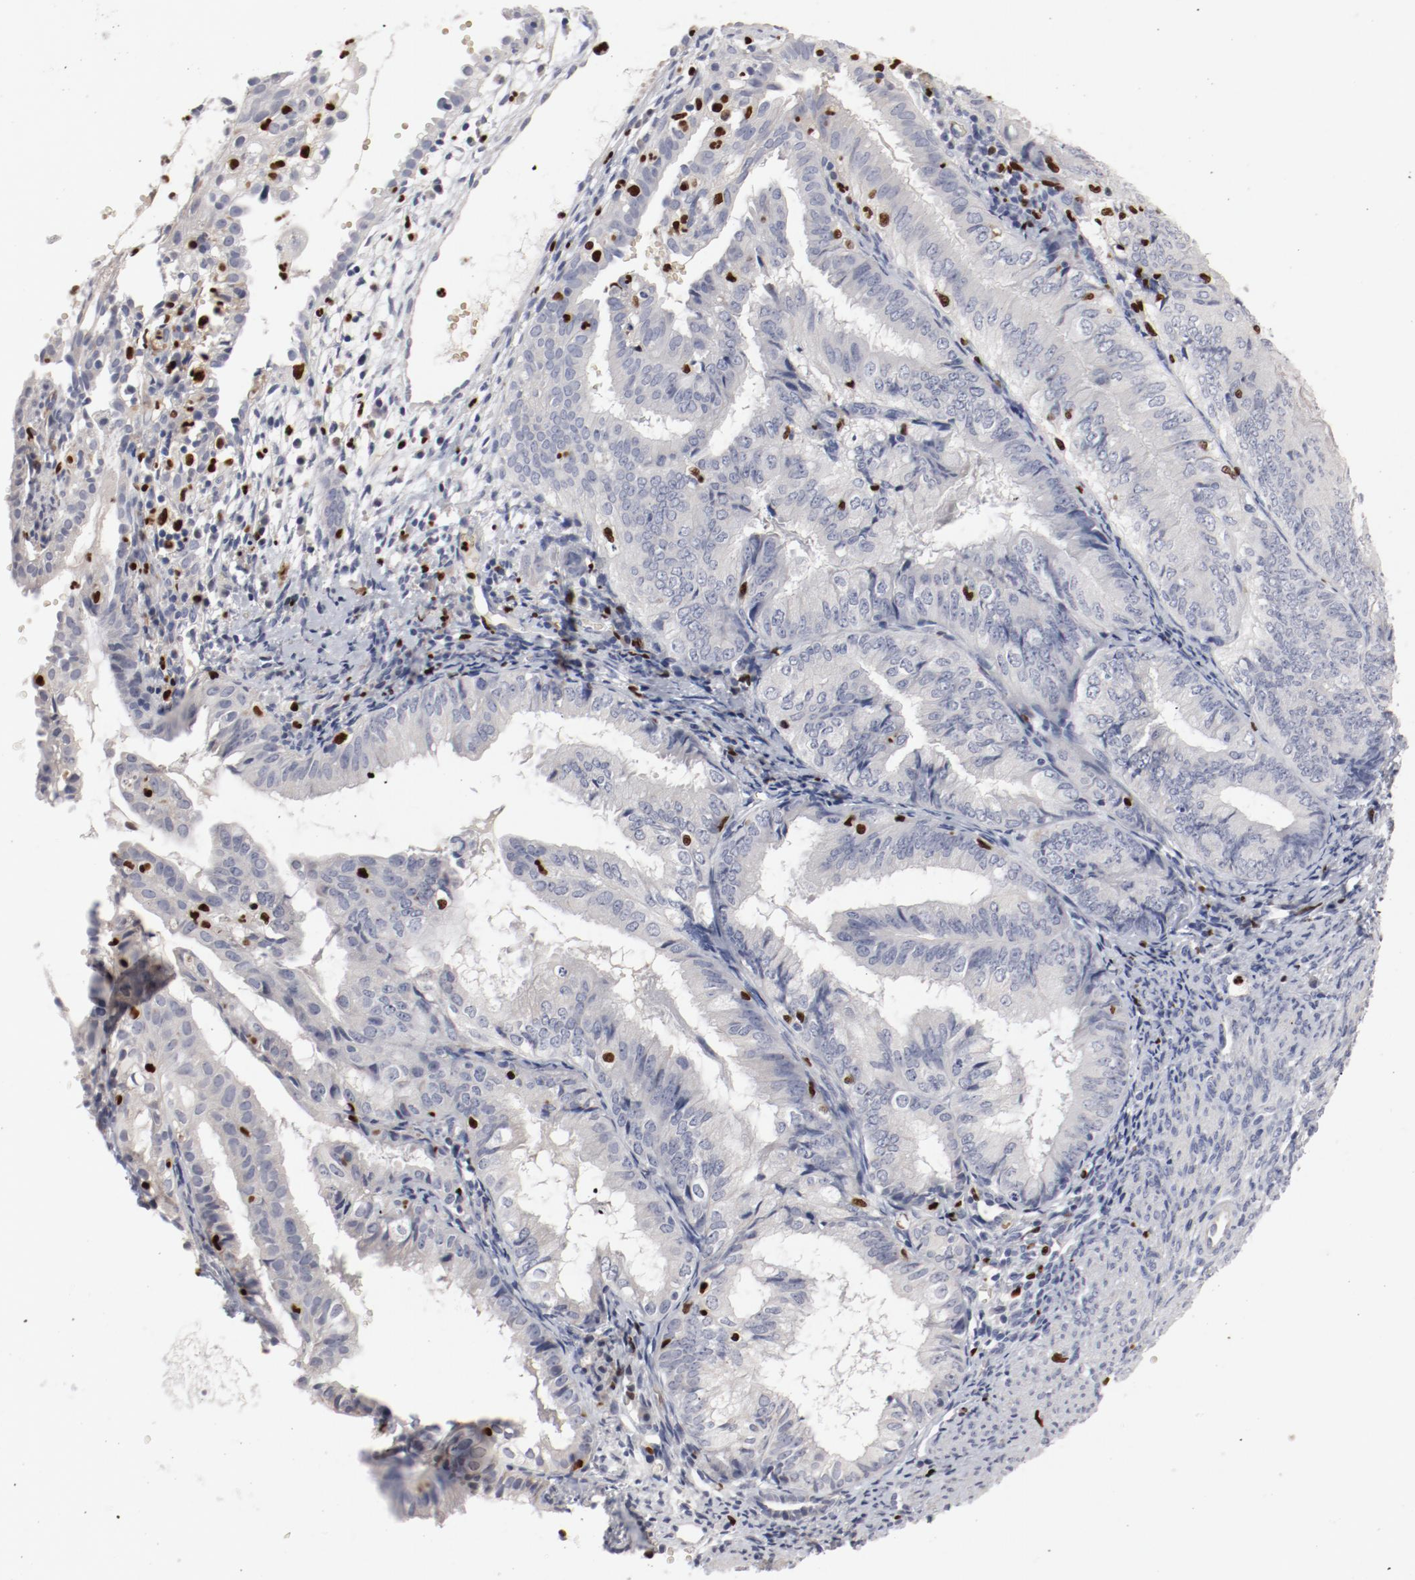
{"staining": {"intensity": "negative", "quantity": "none", "location": "none"}, "tissue": "endometrial cancer", "cell_type": "Tumor cells", "image_type": "cancer", "snomed": [{"axis": "morphology", "description": "Adenocarcinoma, NOS"}, {"axis": "topography", "description": "Endometrium"}], "caption": "The micrograph displays no staining of tumor cells in adenocarcinoma (endometrial).", "gene": "SPI1", "patient": {"sex": "female", "age": 66}}